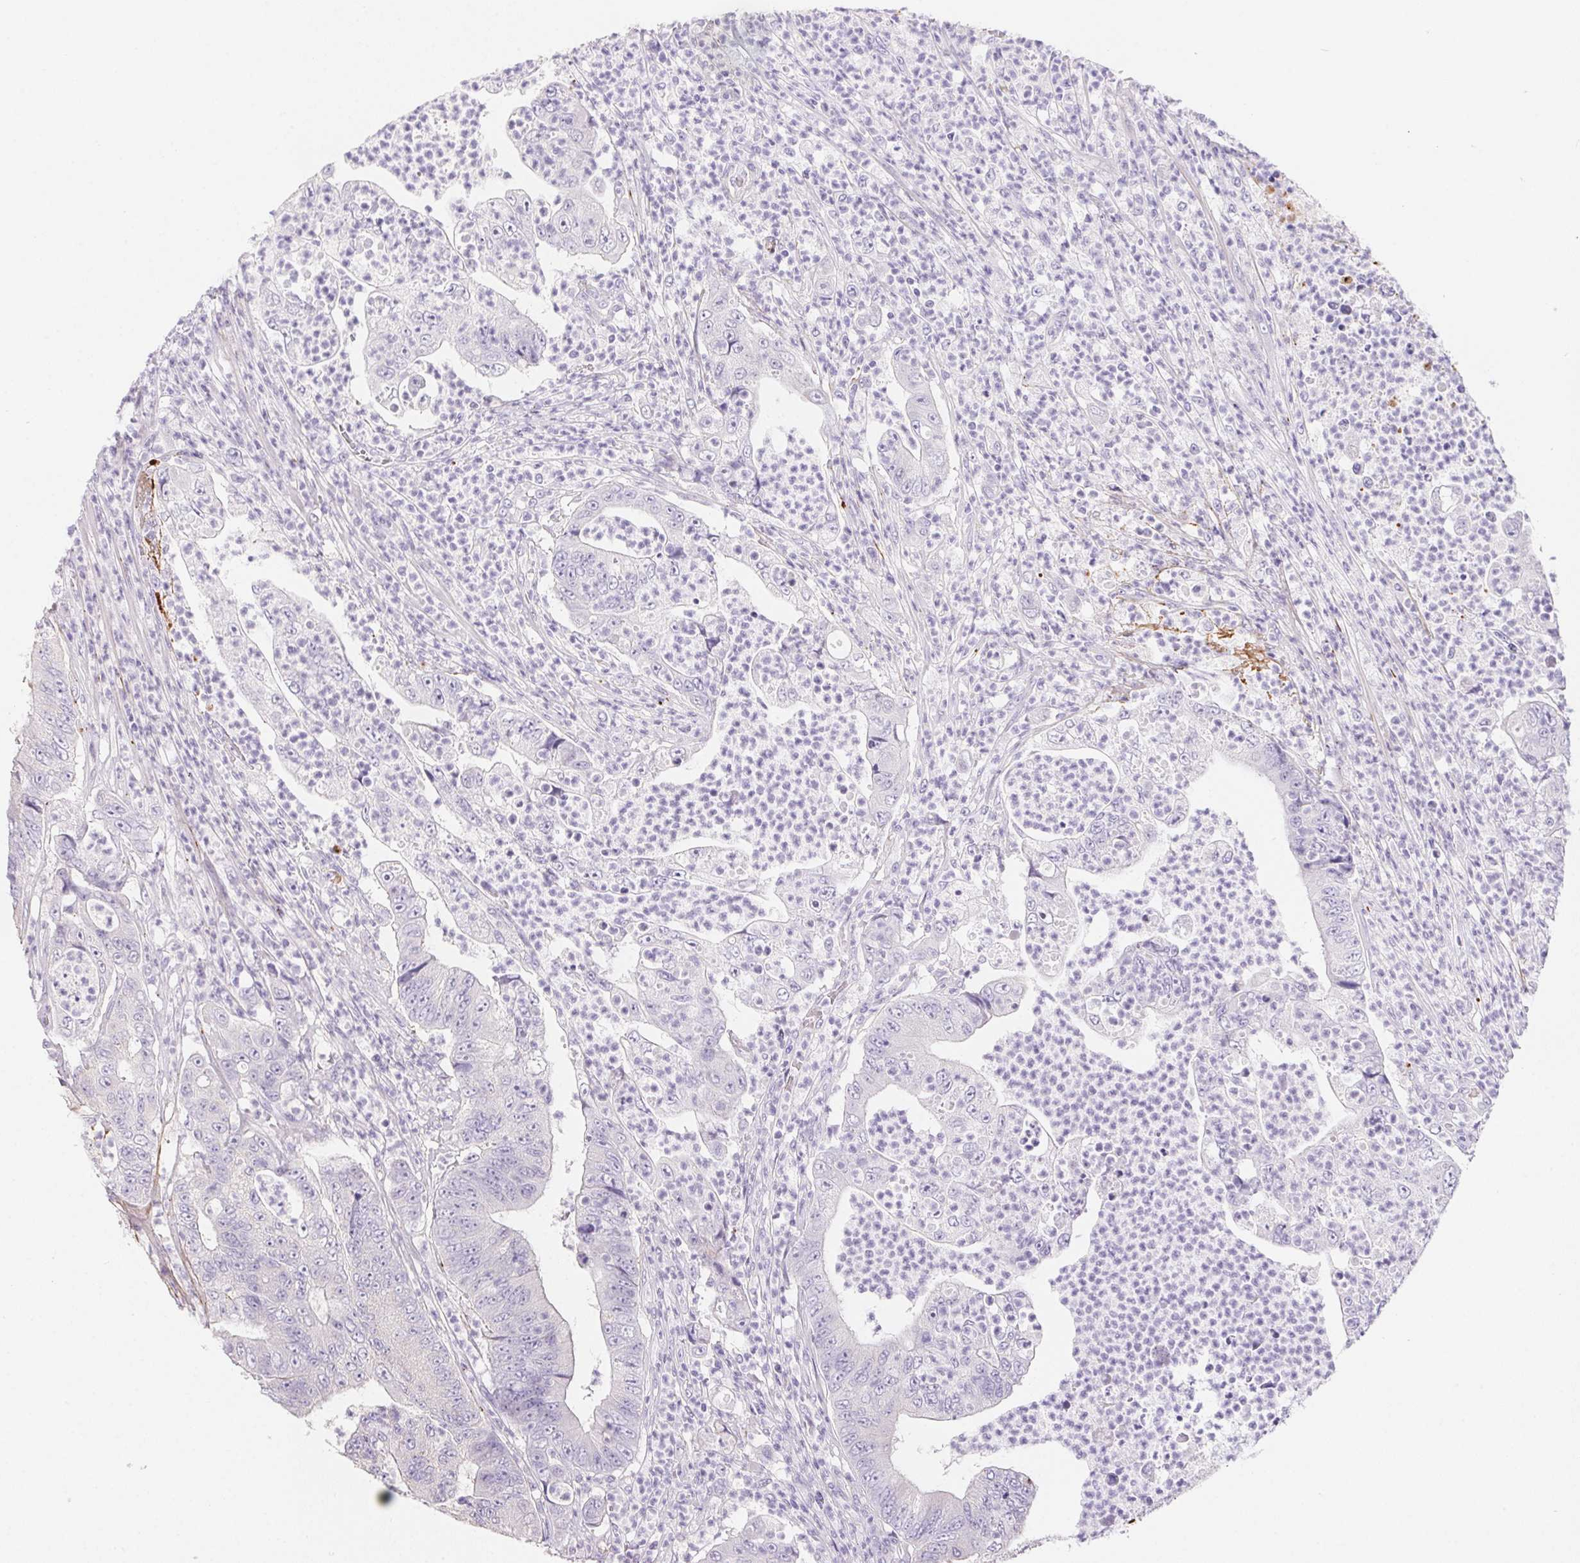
{"staining": {"intensity": "negative", "quantity": "none", "location": "none"}, "tissue": "colorectal cancer", "cell_type": "Tumor cells", "image_type": "cancer", "snomed": [{"axis": "morphology", "description": "Adenocarcinoma, NOS"}, {"axis": "topography", "description": "Colon"}], "caption": "High power microscopy histopathology image of an immunohistochemistry (IHC) micrograph of colorectal adenocarcinoma, revealing no significant positivity in tumor cells. (DAB (3,3'-diaminobenzidine) immunohistochemistry (IHC), high magnification).", "gene": "MYL4", "patient": {"sex": "female", "age": 48}}